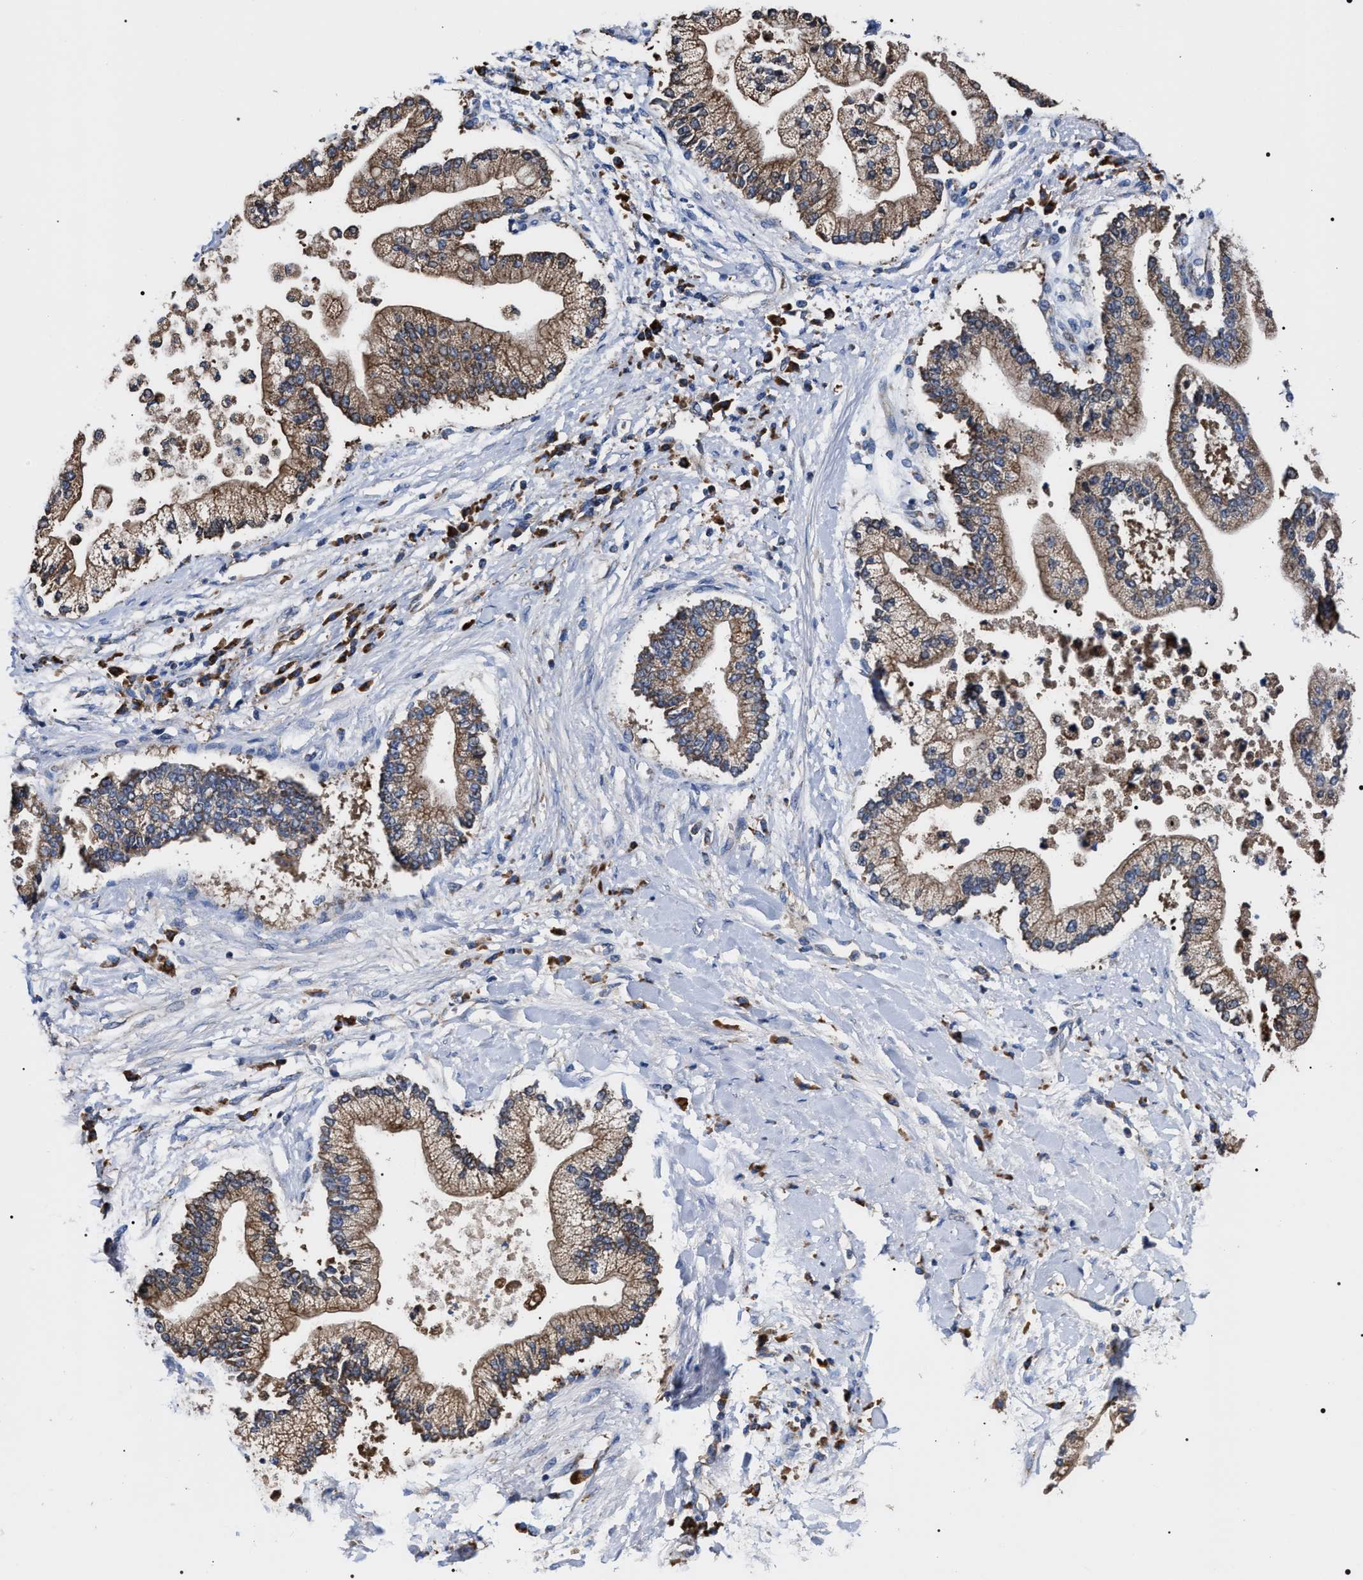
{"staining": {"intensity": "moderate", "quantity": ">75%", "location": "cytoplasmic/membranous"}, "tissue": "liver cancer", "cell_type": "Tumor cells", "image_type": "cancer", "snomed": [{"axis": "morphology", "description": "Cholangiocarcinoma"}, {"axis": "topography", "description": "Liver"}], "caption": "An immunohistochemistry micrograph of tumor tissue is shown. Protein staining in brown shows moderate cytoplasmic/membranous positivity in liver cancer within tumor cells.", "gene": "MACC1", "patient": {"sex": "male", "age": 50}}